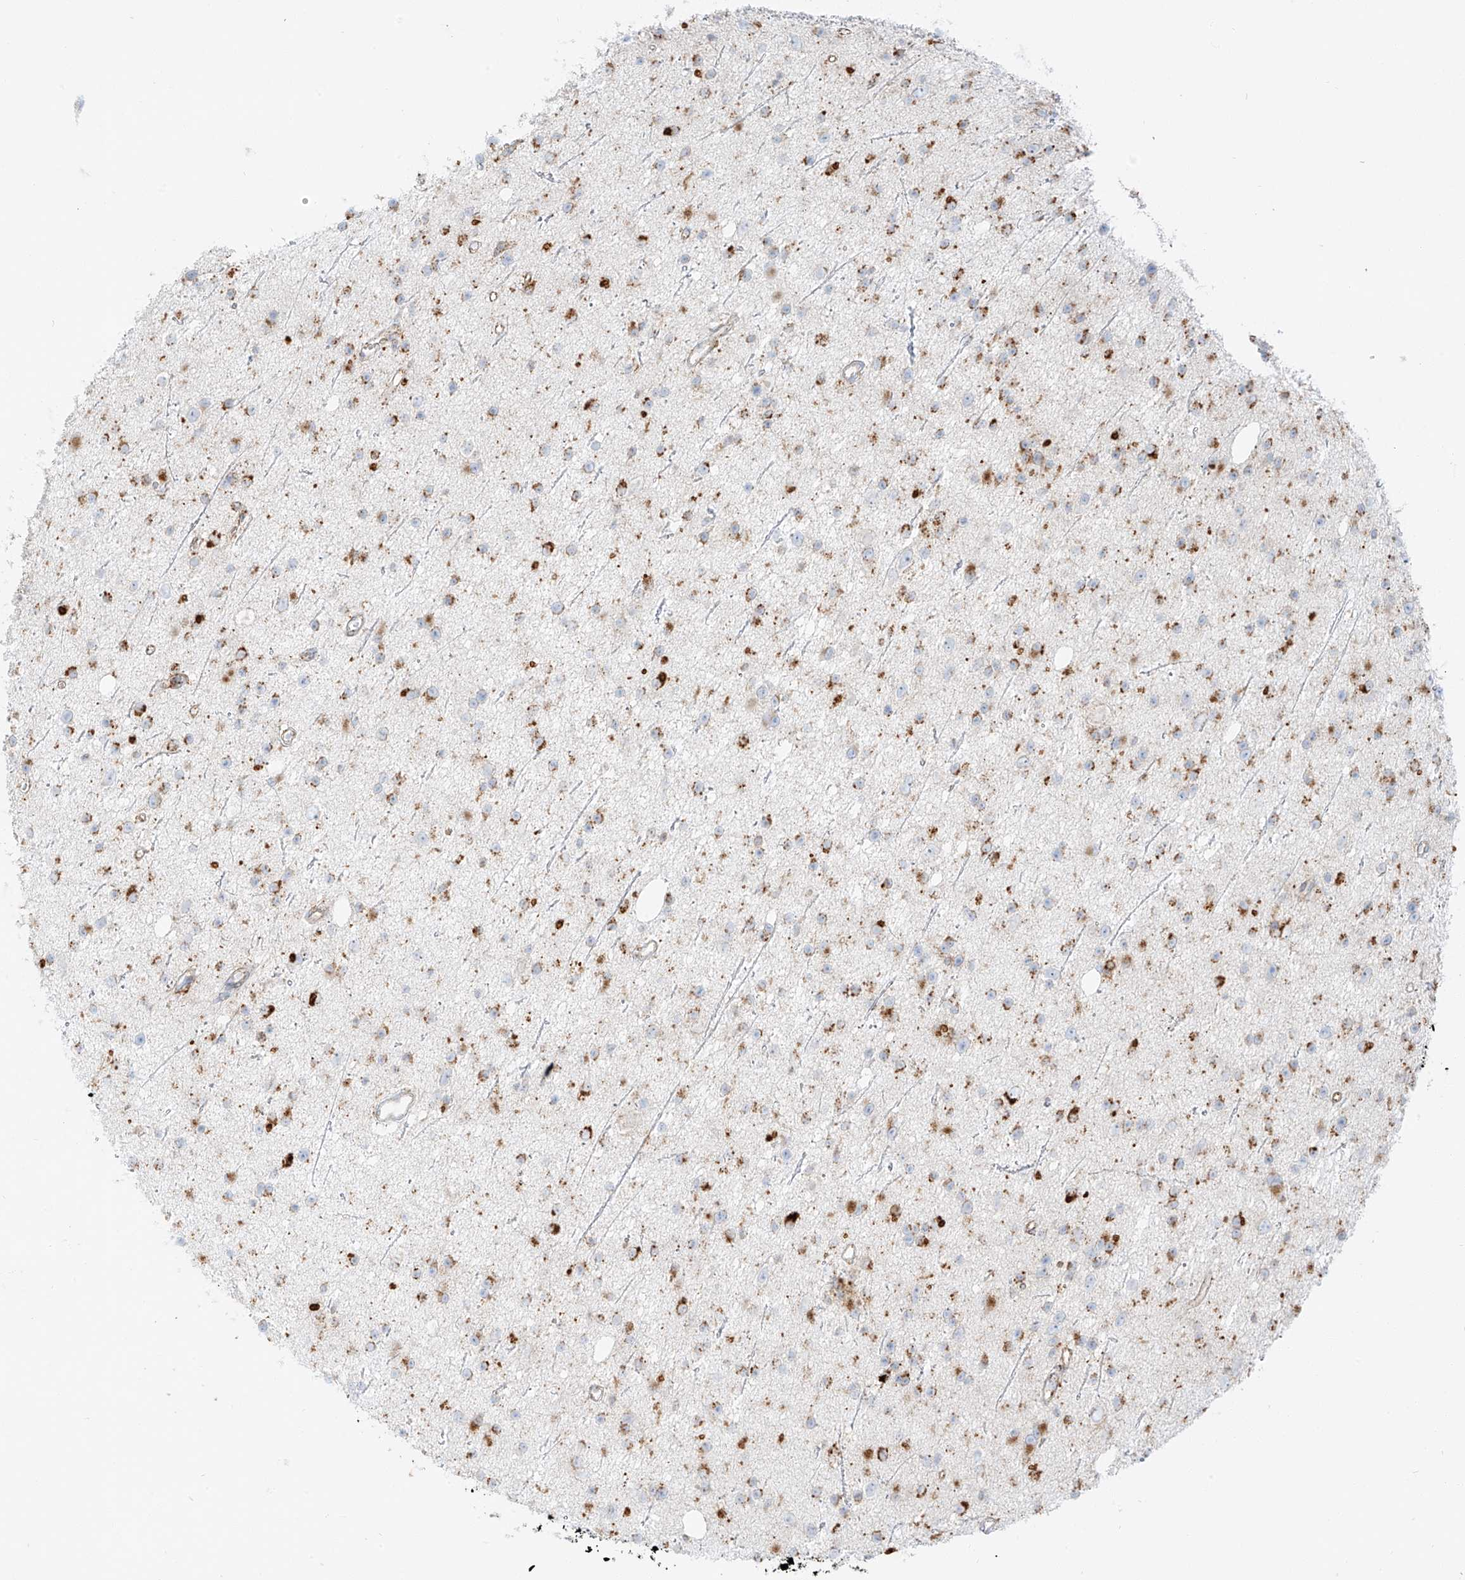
{"staining": {"intensity": "strong", "quantity": ">75%", "location": "cytoplasmic/membranous"}, "tissue": "glioma", "cell_type": "Tumor cells", "image_type": "cancer", "snomed": [{"axis": "morphology", "description": "Glioma, malignant, Low grade"}, {"axis": "topography", "description": "Cerebral cortex"}], "caption": "High-power microscopy captured an immunohistochemistry photomicrograph of glioma, revealing strong cytoplasmic/membranous expression in about >75% of tumor cells. The staining is performed using DAB (3,3'-diaminobenzidine) brown chromogen to label protein expression. The nuclei are counter-stained blue using hematoxylin.", "gene": "SLC35F6", "patient": {"sex": "female", "age": 39}}